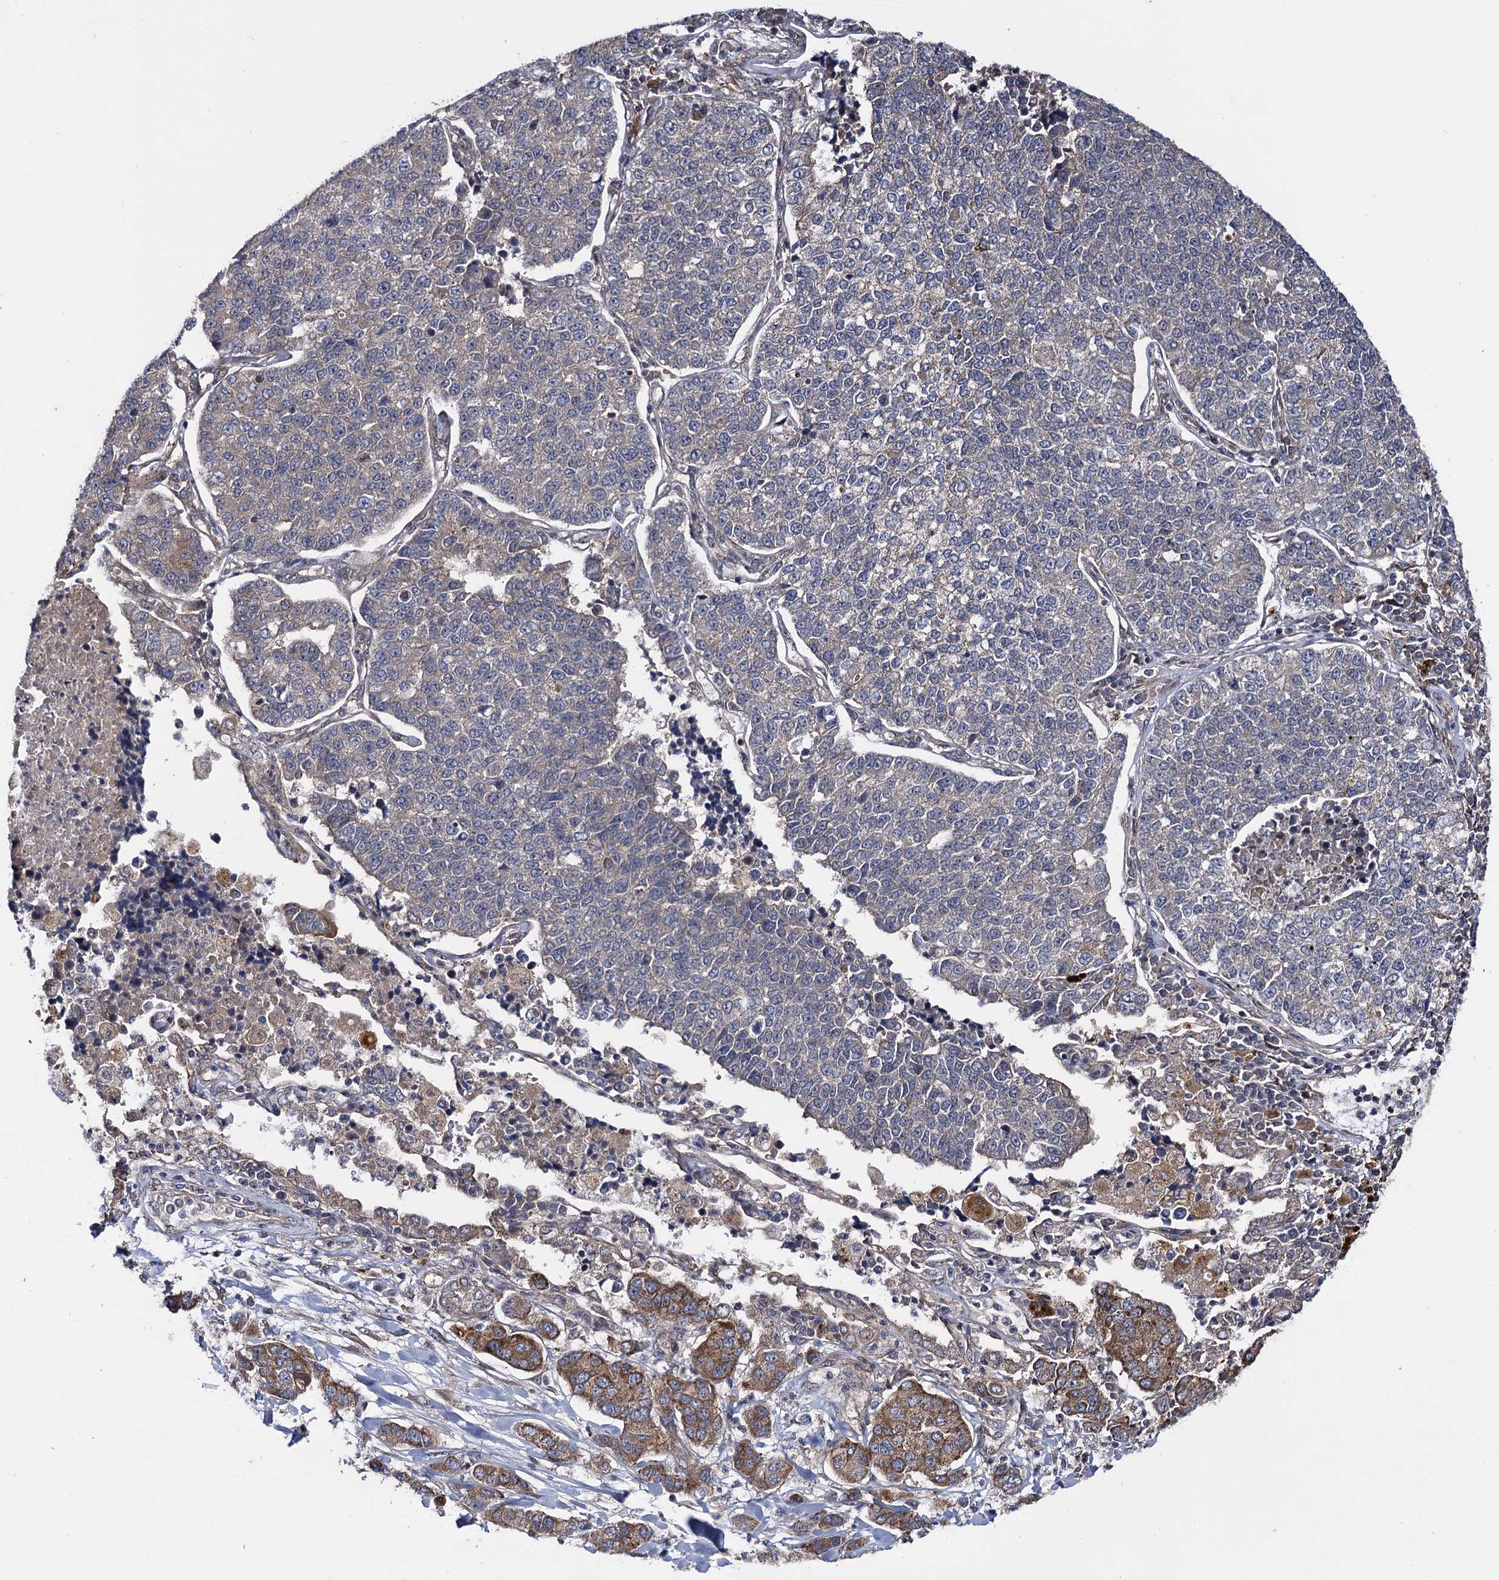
{"staining": {"intensity": "strong", "quantity": "<25%", "location": "cytoplasmic/membranous"}, "tissue": "lung cancer", "cell_type": "Tumor cells", "image_type": "cancer", "snomed": [{"axis": "morphology", "description": "Adenocarcinoma, NOS"}, {"axis": "topography", "description": "Lung"}], "caption": "Tumor cells display medium levels of strong cytoplasmic/membranous expression in approximately <25% of cells in lung adenocarcinoma.", "gene": "HAUS1", "patient": {"sex": "male", "age": 49}}